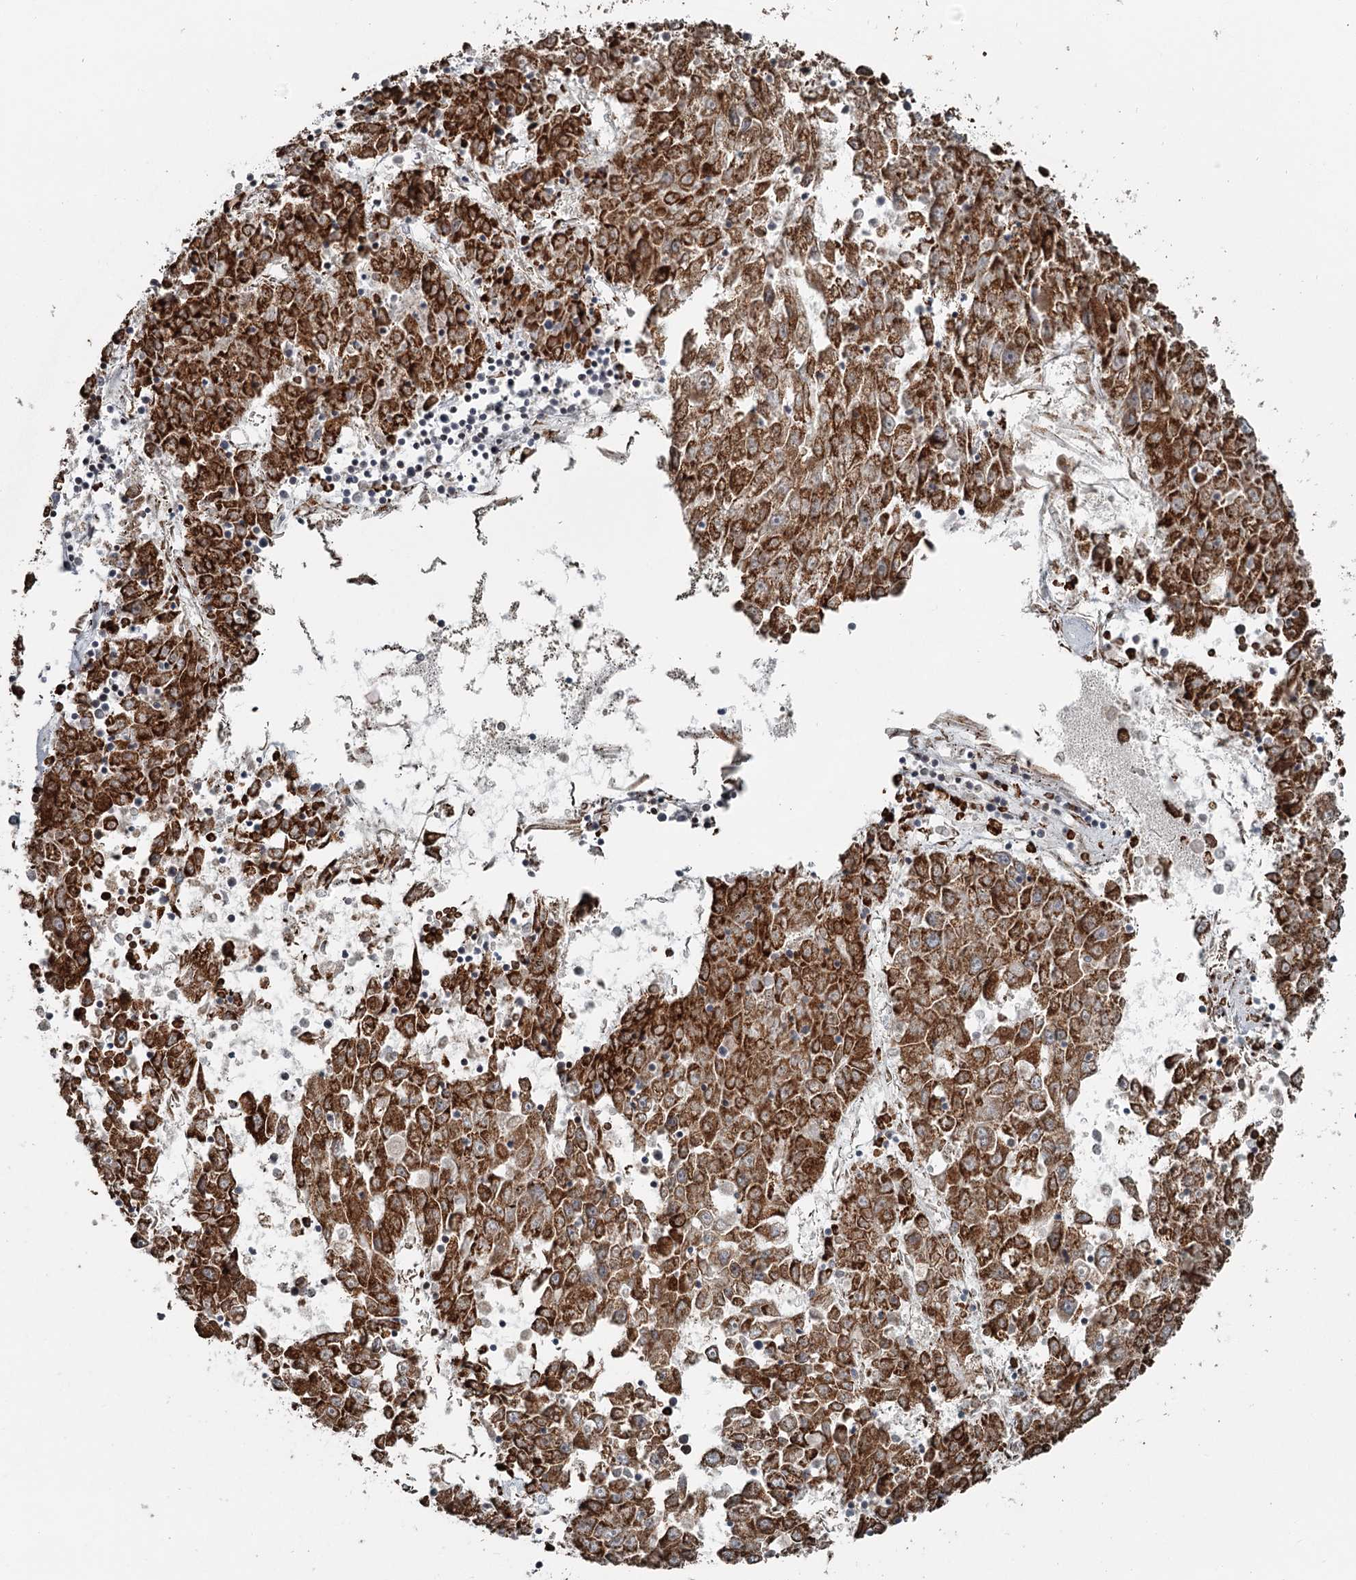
{"staining": {"intensity": "strong", "quantity": ">75%", "location": "cytoplasmic/membranous"}, "tissue": "liver cancer", "cell_type": "Tumor cells", "image_type": "cancer", "snomed": [{"axis": "morphology", "description": "Carcinoma, Hepatocellular, NOS"}, {"axis": "topography", "description": "Liver"}], "caption": "Protein expression analysis of human liver hepatocellular carcinoma reveals strong cytoplasmic/membranous positivity in approximately >75% of tumor cells.", "gene": "RASSF8", "patient": {"sex": "male", "age": 49}}